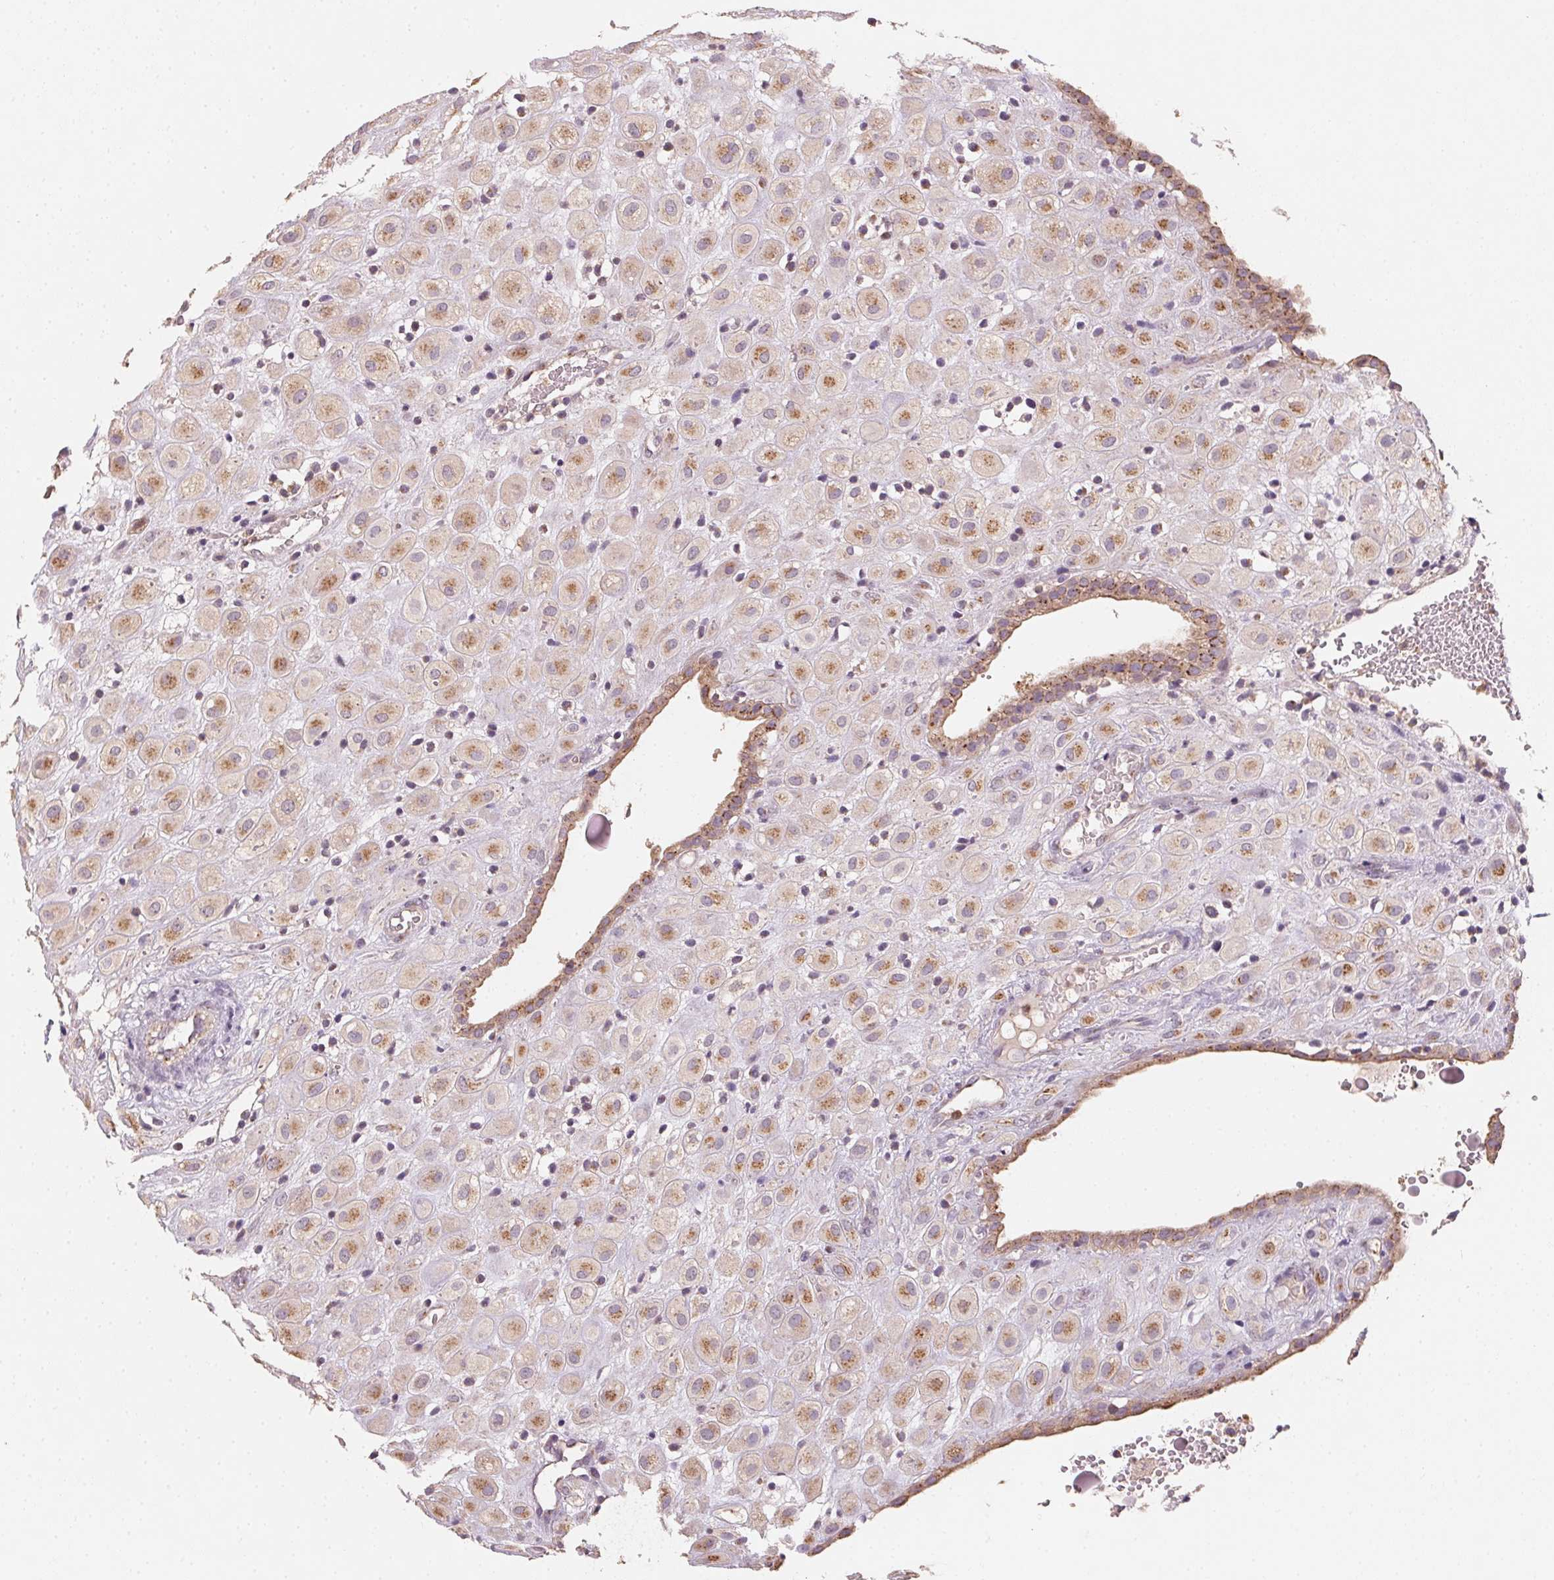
{"staining": {"intensity": "weak", "quantity": ">75%", "location": "cytoplasmic/membranous"}, "tissue": "placenta", "cell_type": "Decidual cells", "image_type": "normal", "snomed": [{"axis": "morphology", "description": "Normal tissue, NOS"}, {"axis": "topography", "description": "Placenta"}], "caption": "Normal placenta displays weak cytoplasmic/membranous expression in approximately >75% of decidual cells The protein is shown in brown color, while the nuclei are stained blue..", "gene": "AP1S1", "patient": {"sex": "female", "age": 24}}